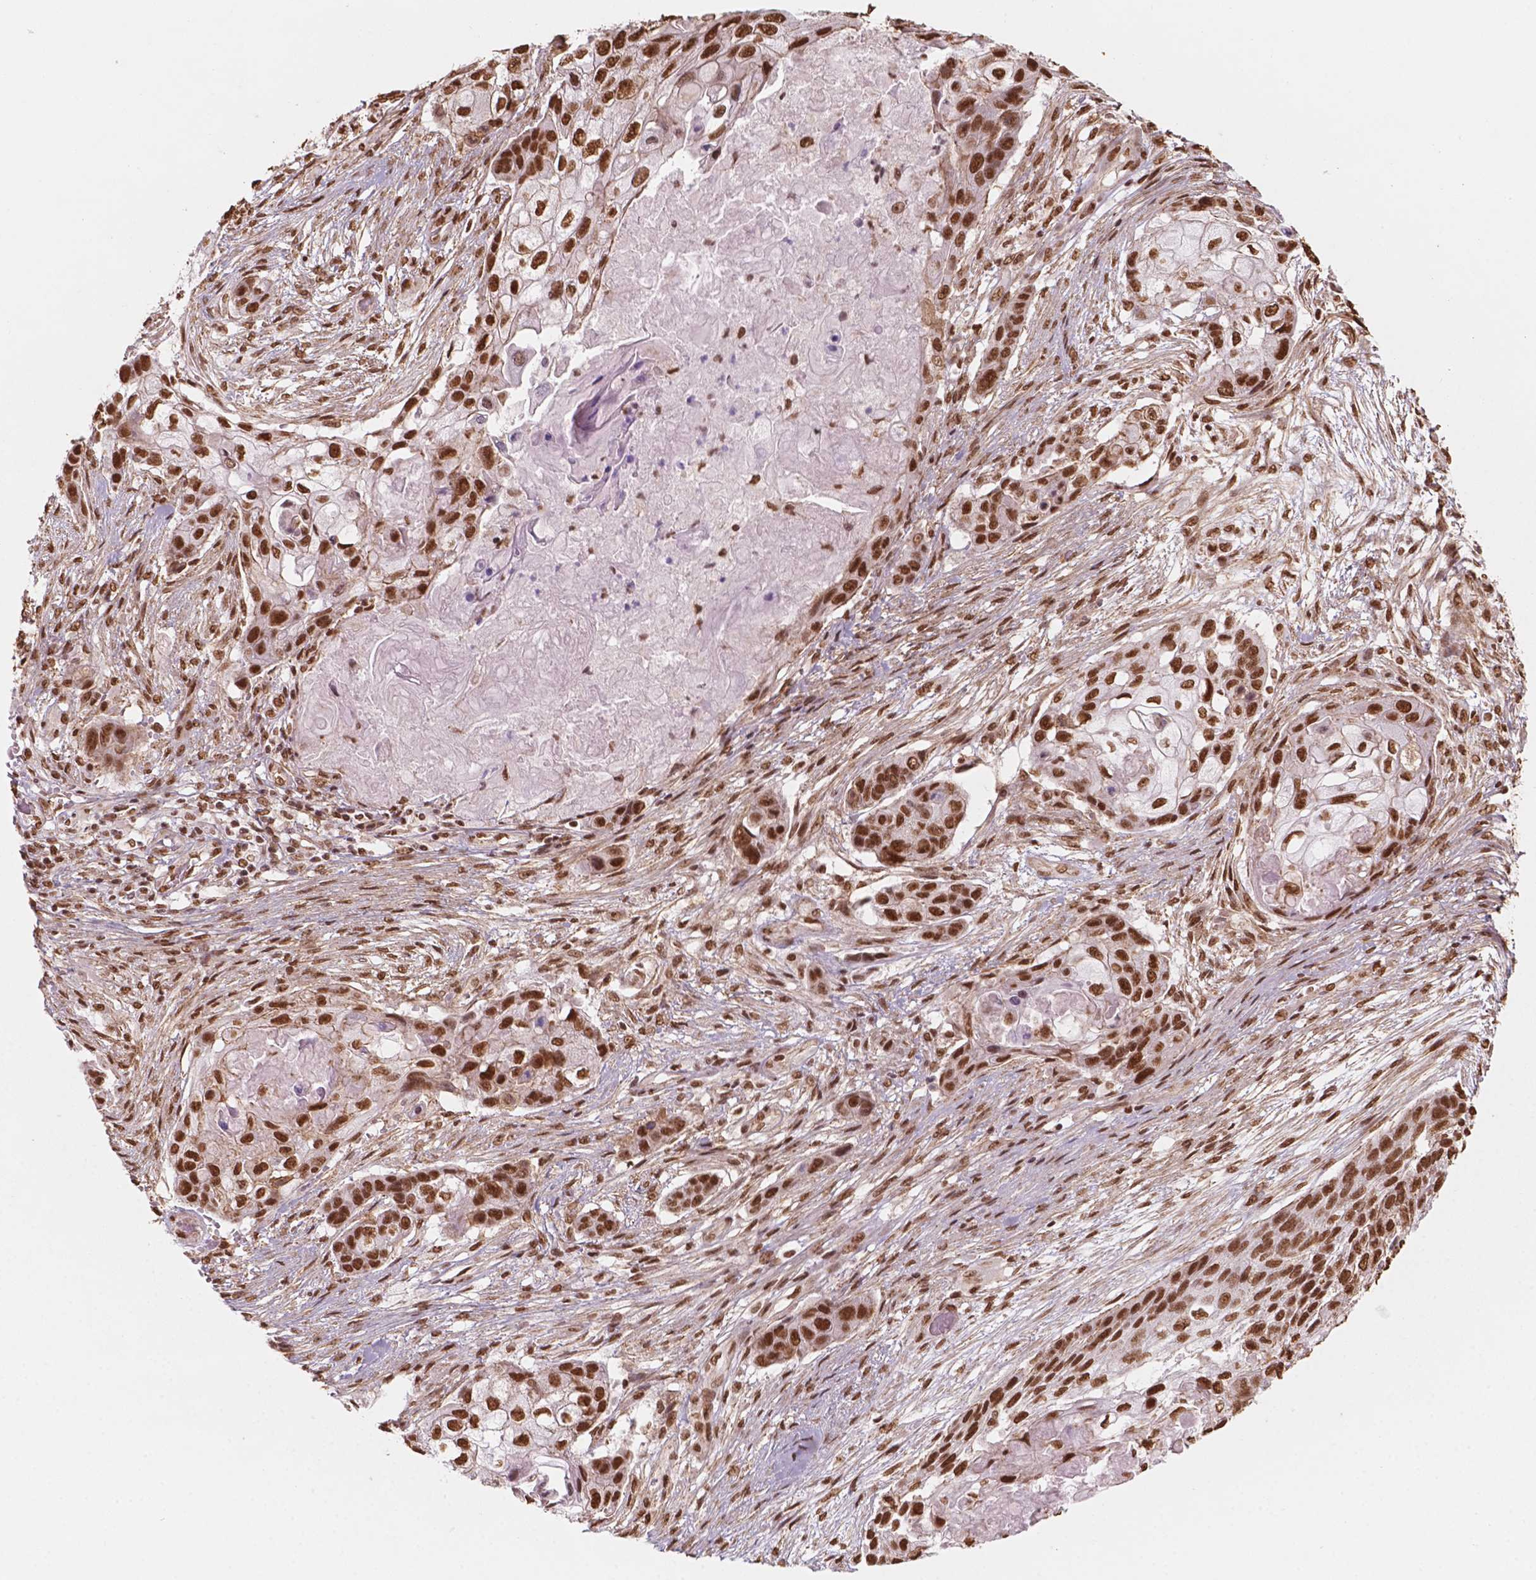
{"staining": {"intensity": "strong", "quantity": ">75%", "location": "nuclear"}, "tissue": "lung cancer", "cell_type": "Tumor cells", "image_type": "cancer", "snomed": [{"axis": "morphology", "description": "Squamous cell carcinoma, NOS"}, {"axis": "topography", "description": "Lung"}], "caption": "A micrograph showing strong nuclear expression in approximately >75% of tumor cells in lung cancer, as visualized by brown immunohistochemical staining.", "gene": "GTF3C5", "patient": {"sex": "male", "age": 69}}